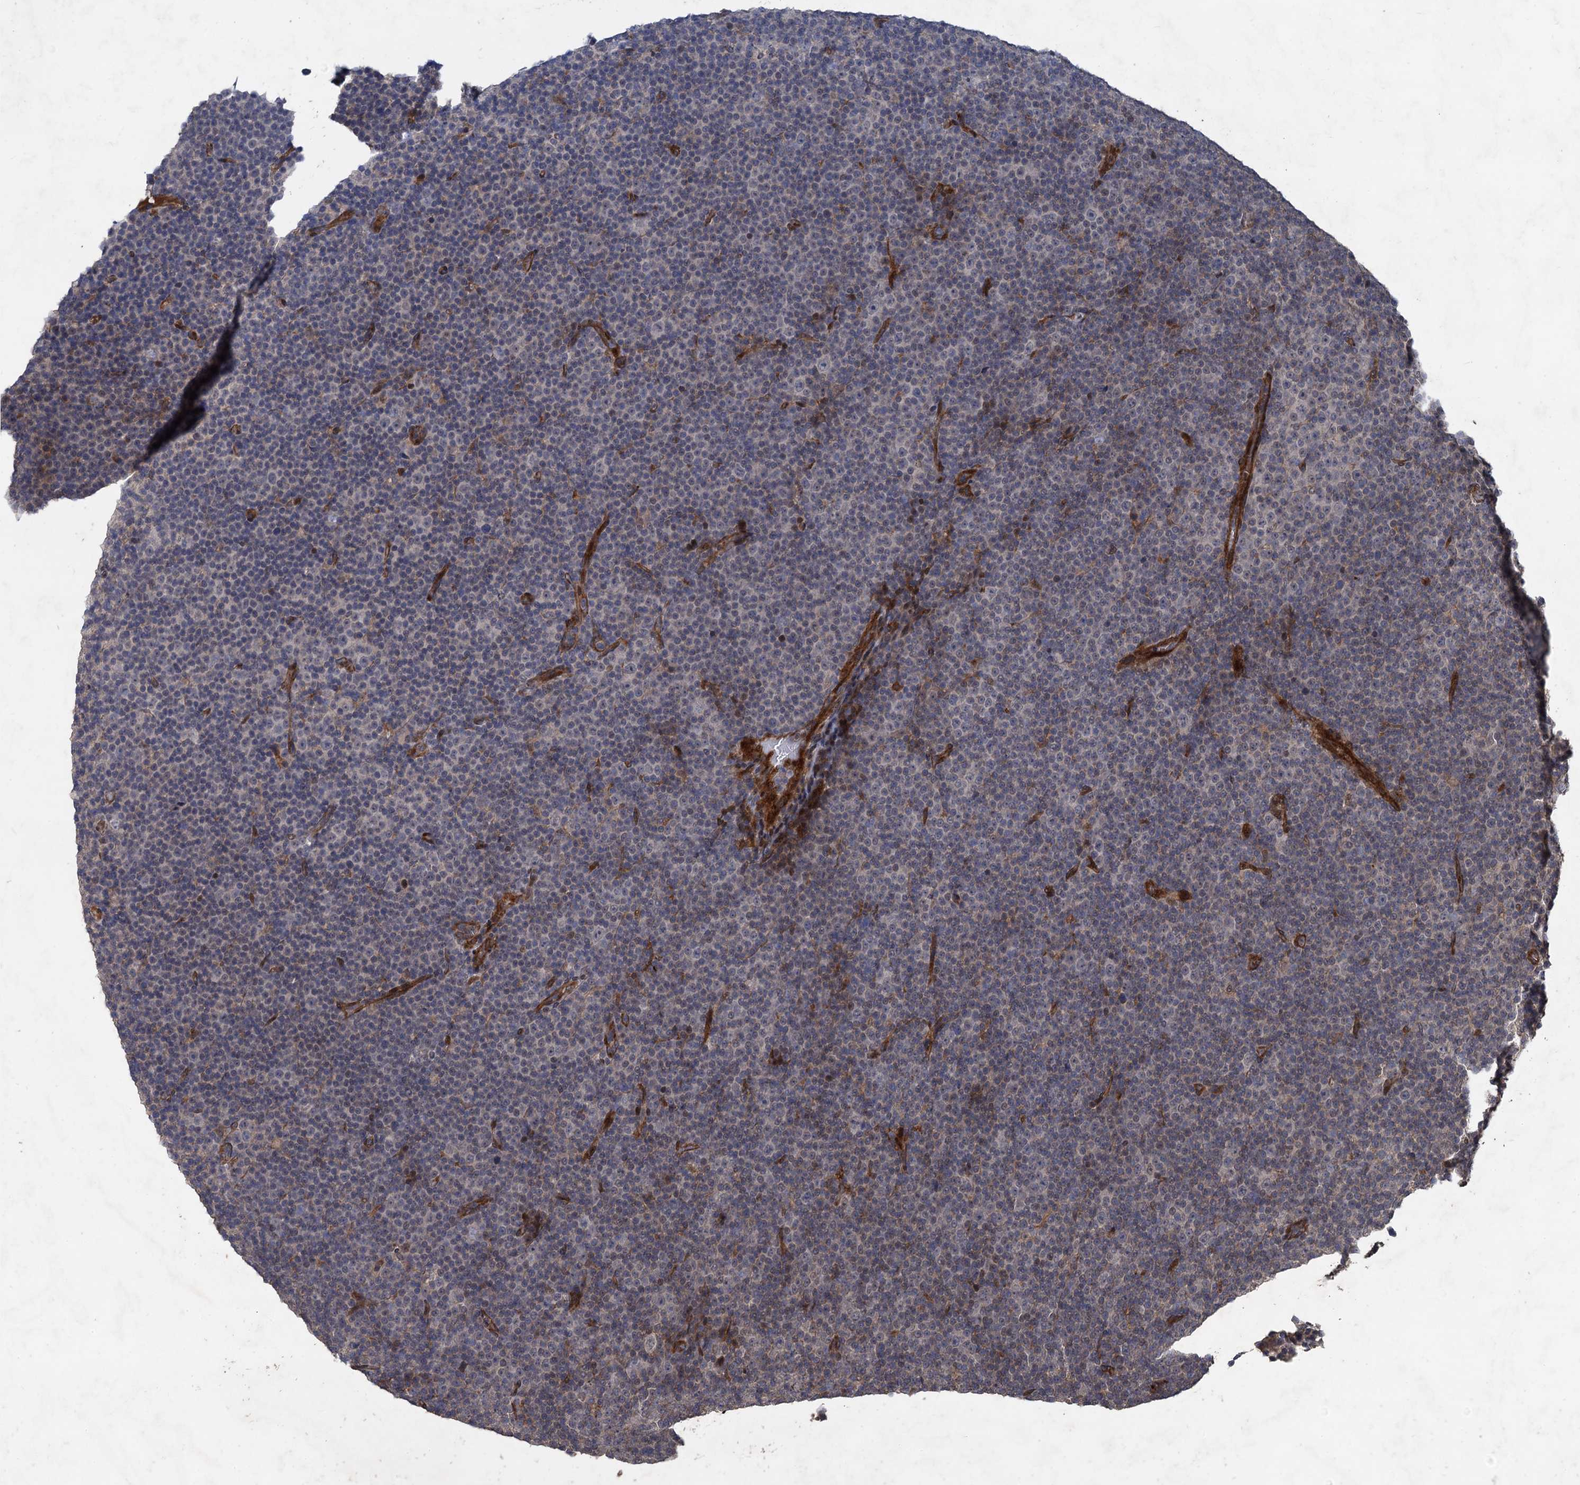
{"staining": {"intensity": "negative", "quantity": "none", "location": "none"}, "tissue": "lymphoma", "cell_type": "Tumor cells", "image_type": "cancer", "snomed": [{"axis": "morphology", "description": "Malignant lymphoma, non-Hodgkin's type, Low grade"}, {"axis": "topography", "description": "Lymph node"}], "caption": "The immunohistochemistry (IHC) image has no significant expression in tumor cells of malignant lymphoma, non-Hodgkin's type (low-grade) tissue.", "gene": "NUDT22", "patient": {"sex": "female", "age": 67}}